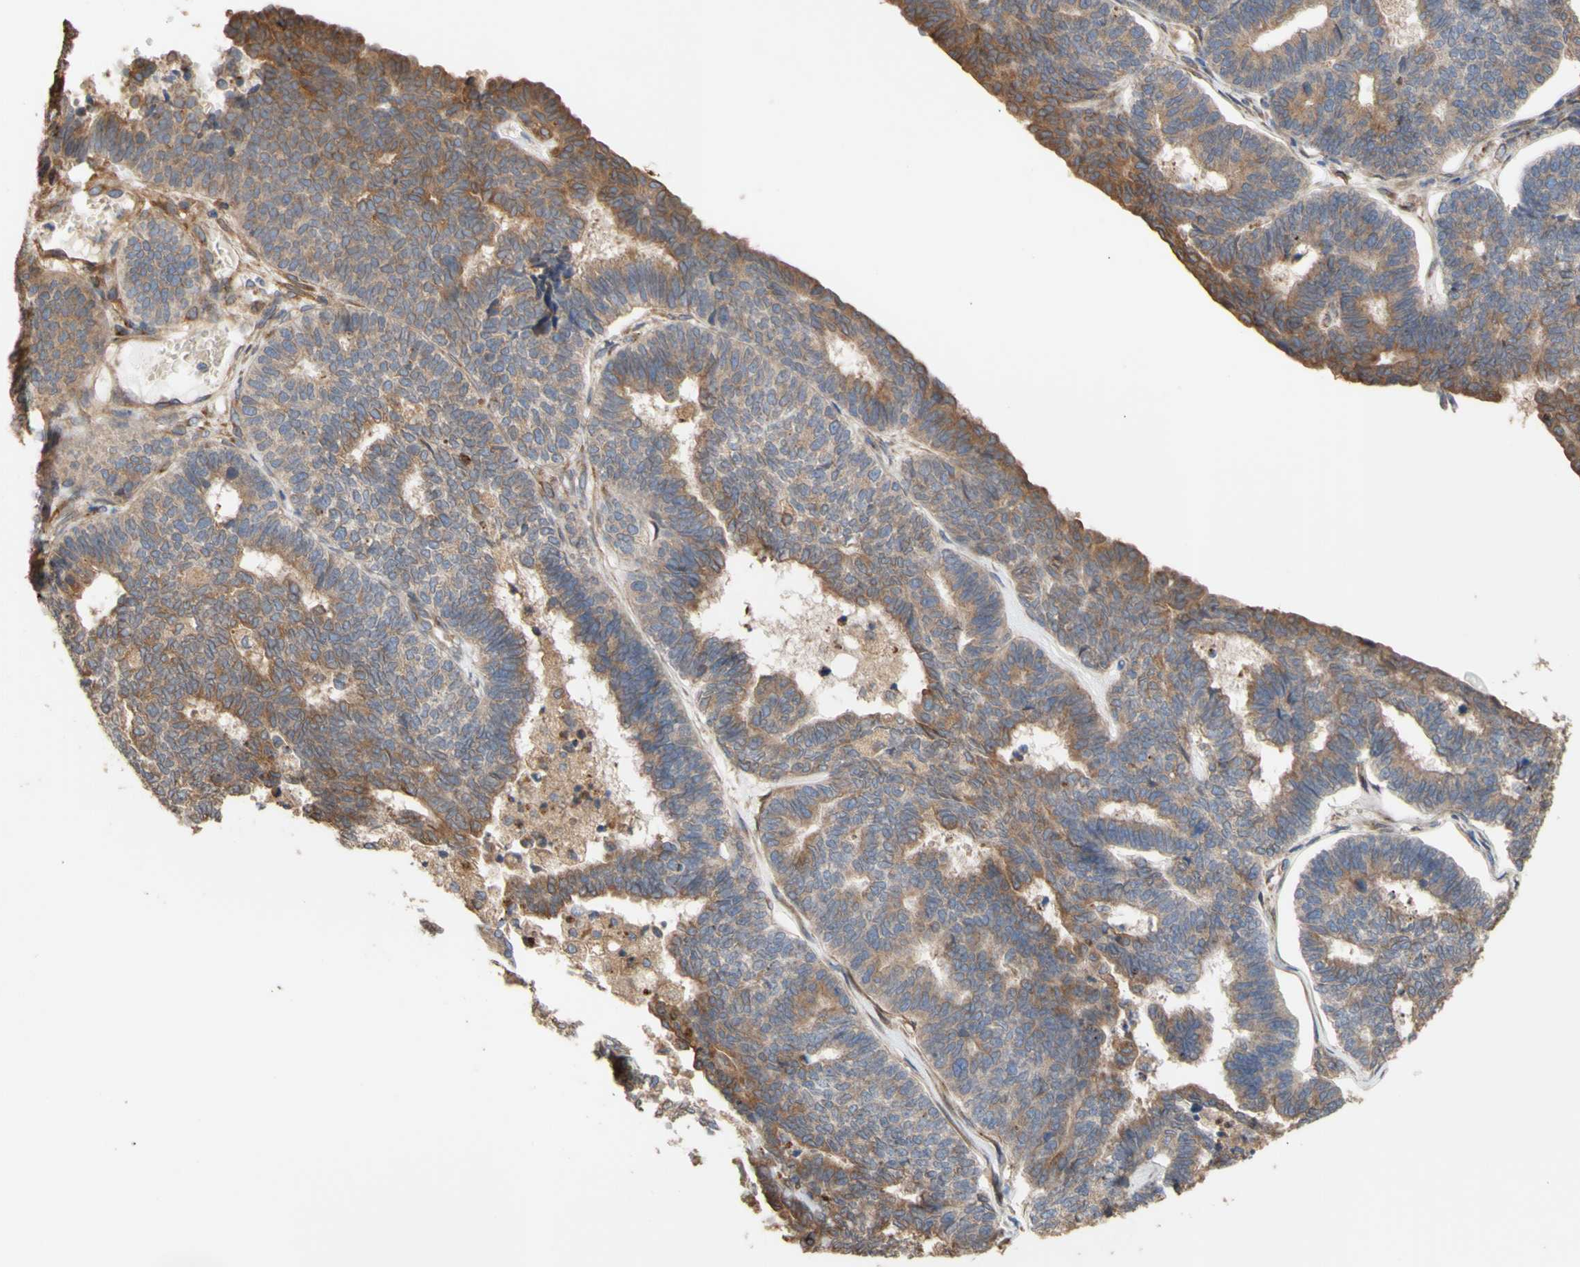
{"staining": {"intensity": "moderate", "quantity": "25%-75%", "location": "cytoplasmic/membranous"}, "tissue": "endometrial cancer", "cell_type": "Tumor cells", "image_type": "cancer", "snomed": [{"axis": "morphology", "description": "Adenocarcinoma, NOS"}, {"axis": "topography", "description": "Endometrium"}], "caption": "This histopathology image shows endometrial adenocarcinoma stained with immunohistochemistry (IHC) to label a protein in brown. The cytoplasmic/membranous of tumor cells show moderate positivity for the protein. Nuclei are counter-stained blue.", "gene": "NECTIN3", "patient": {"sex": "female", "age": 70}}